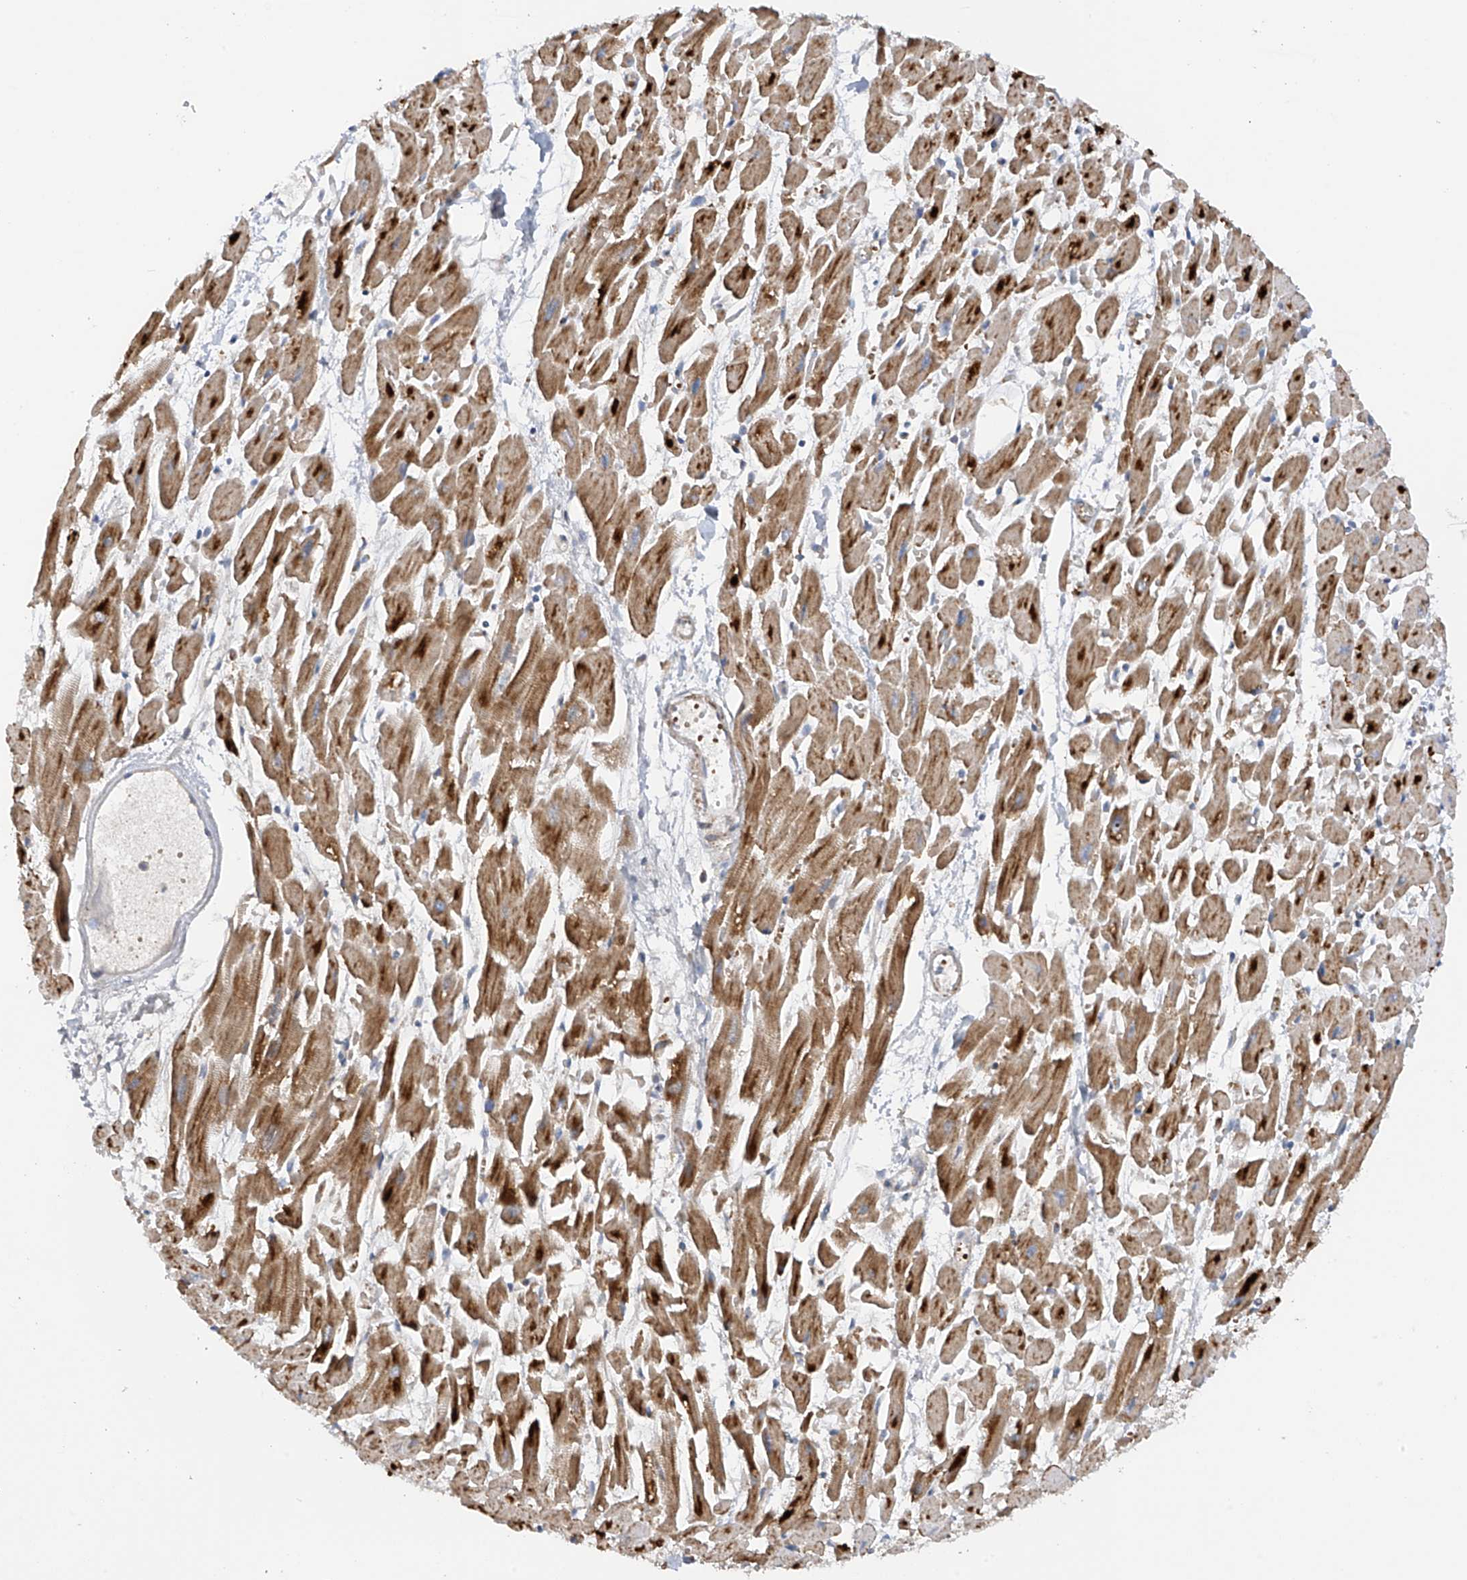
{"staining": {"intensity": "moderate", "quantity": ">75%", "location": "cytoplasmic/membranous"}, "tissue": "heart muscle", "cell_type": "Cardiomyocytes", "image_type": "normal", "snomed": [{"axis": "morphology", "description": "Normal tissue, NOS"}, {"axis": "topography", "description": "Heart"}], "caption": "Heart muscle stained with DAB immunohistochemistry (IHC) shows medium levels of moderate cytoplasmic/membranous expression in approximately >75% of cardiomyocytes. The protein is shown in brown color, while the nuclei are stained blue.", "gene": "METTL18", "patient": {"sex": "female", "age": 64}}